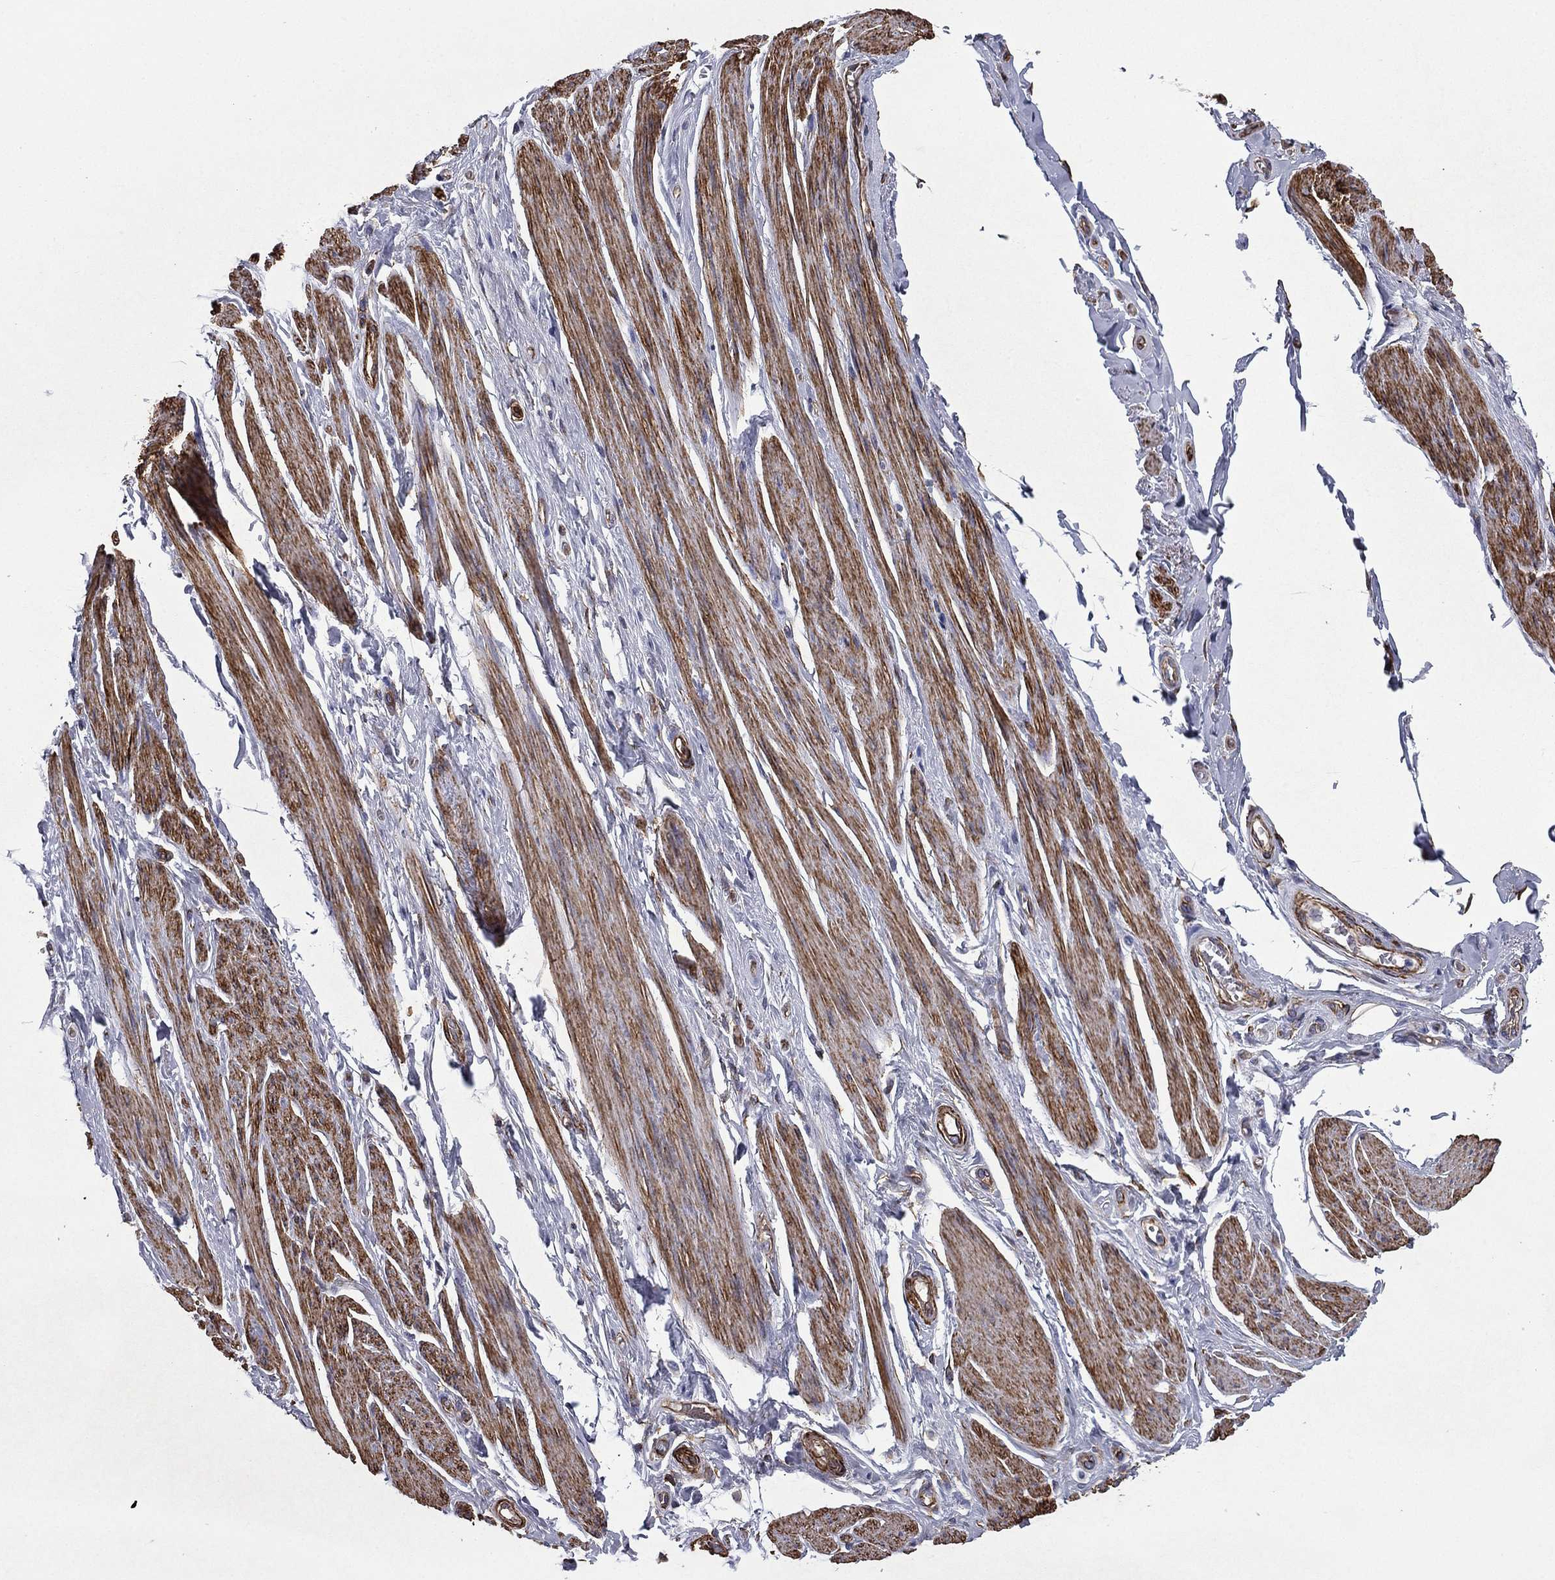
{"staining": {"intensity": "negative", "quantity": "none", "location": "none"}, "tissue": "skeletal muscle", "cell_type": "Myocytes", "image_type": "normal", "snomed": [{"axis": "morphology", "description": "Normal tissue, NOS"}, {"axis": "topography", "description": "Skeletal muscle"}, {"axis": "topography", "description": "Anal"}, {"axis": "topography", "description": "Peripheral nerve tissue"}], "caption": "Immunohistochemical staining of normal human skeletal muscle displays no significant positivity in myocytes.", "gene": "CAVIN3", "patient": {"sex": "male", "age": 53}}